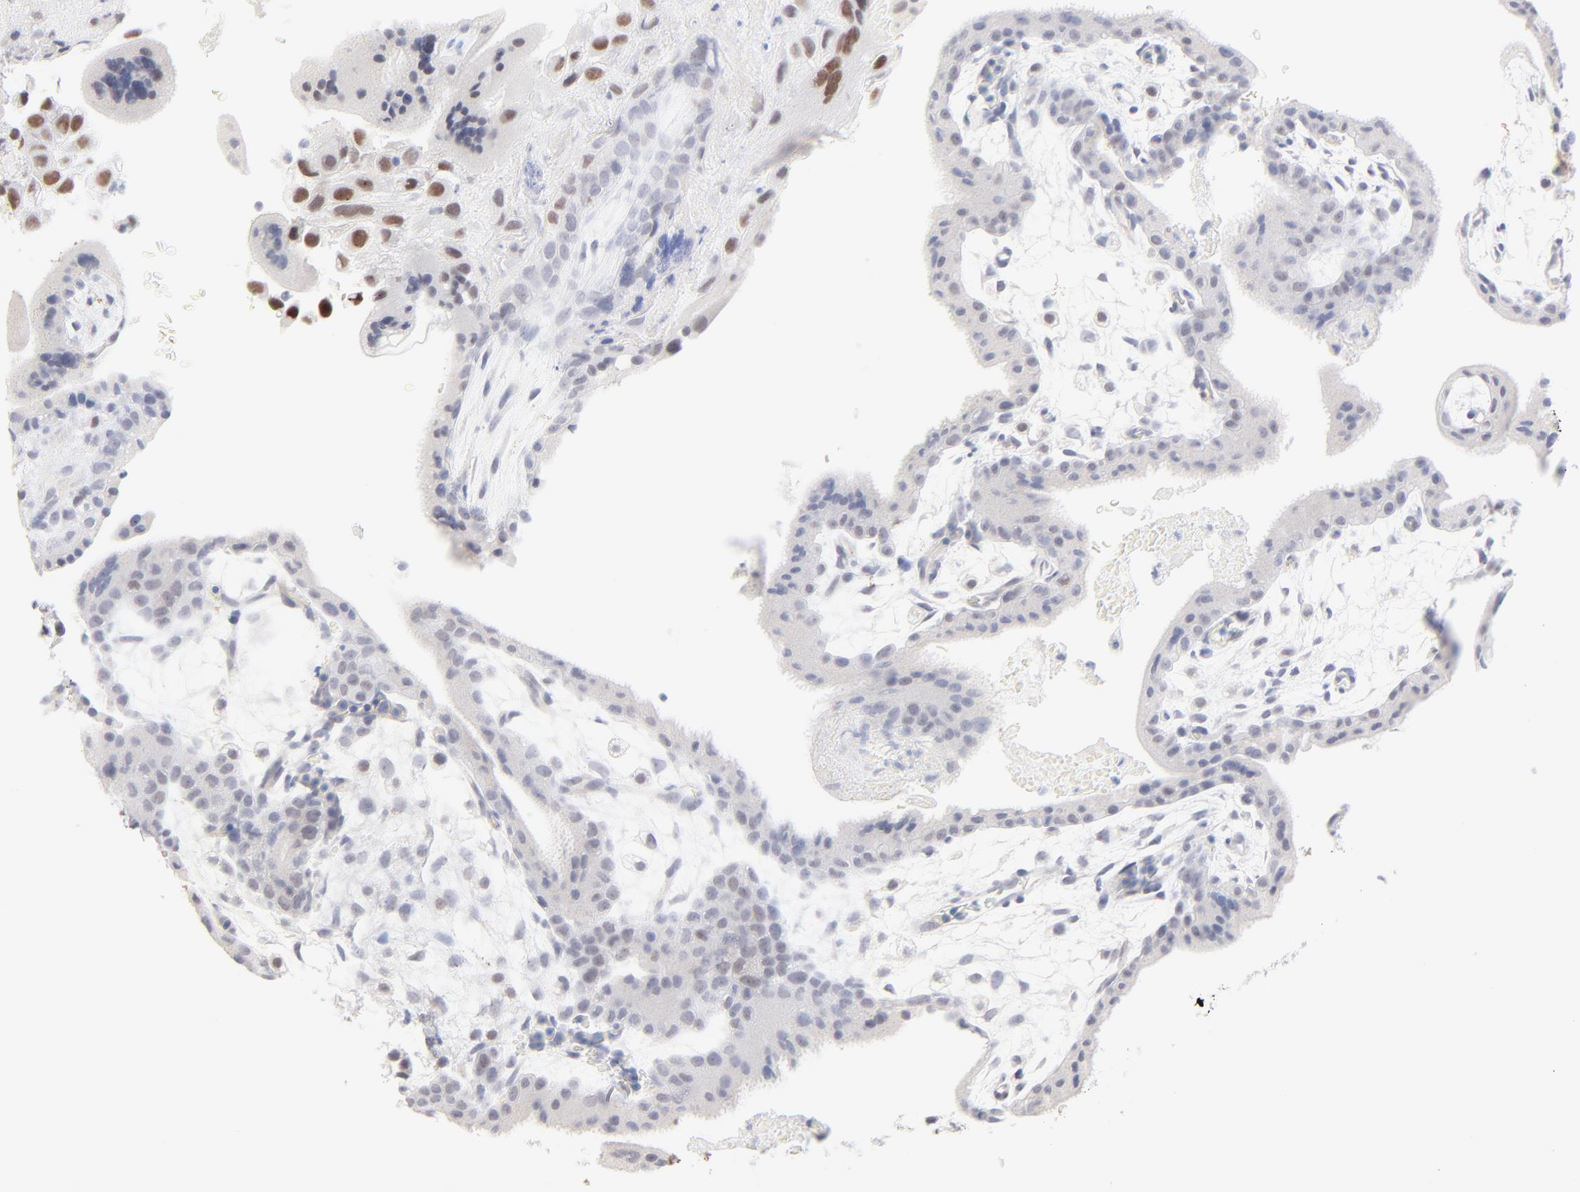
{"staining": {"intensity": "moderate", "quantity": "<25%", "location": "nuclear"}, "tissue": "placenta", "cell_type": "Decidual cells", "image_type": "normal", "snomed": [{"axis": "morphology", "description": "Normal tissue, NOS"}, {"axis": "topography", "description": "Placenta"}], "caption": "Protein analysis of benign placenta reveals moderate nuclear staining in approximately <25% of decidual cells. Using DAB (brown) and hematoxylin (blue) stains, captured at high magnification using brightfield microscopy.", "gene": "ONECUT1", "patient": {"sex": "female", "age": 35}}